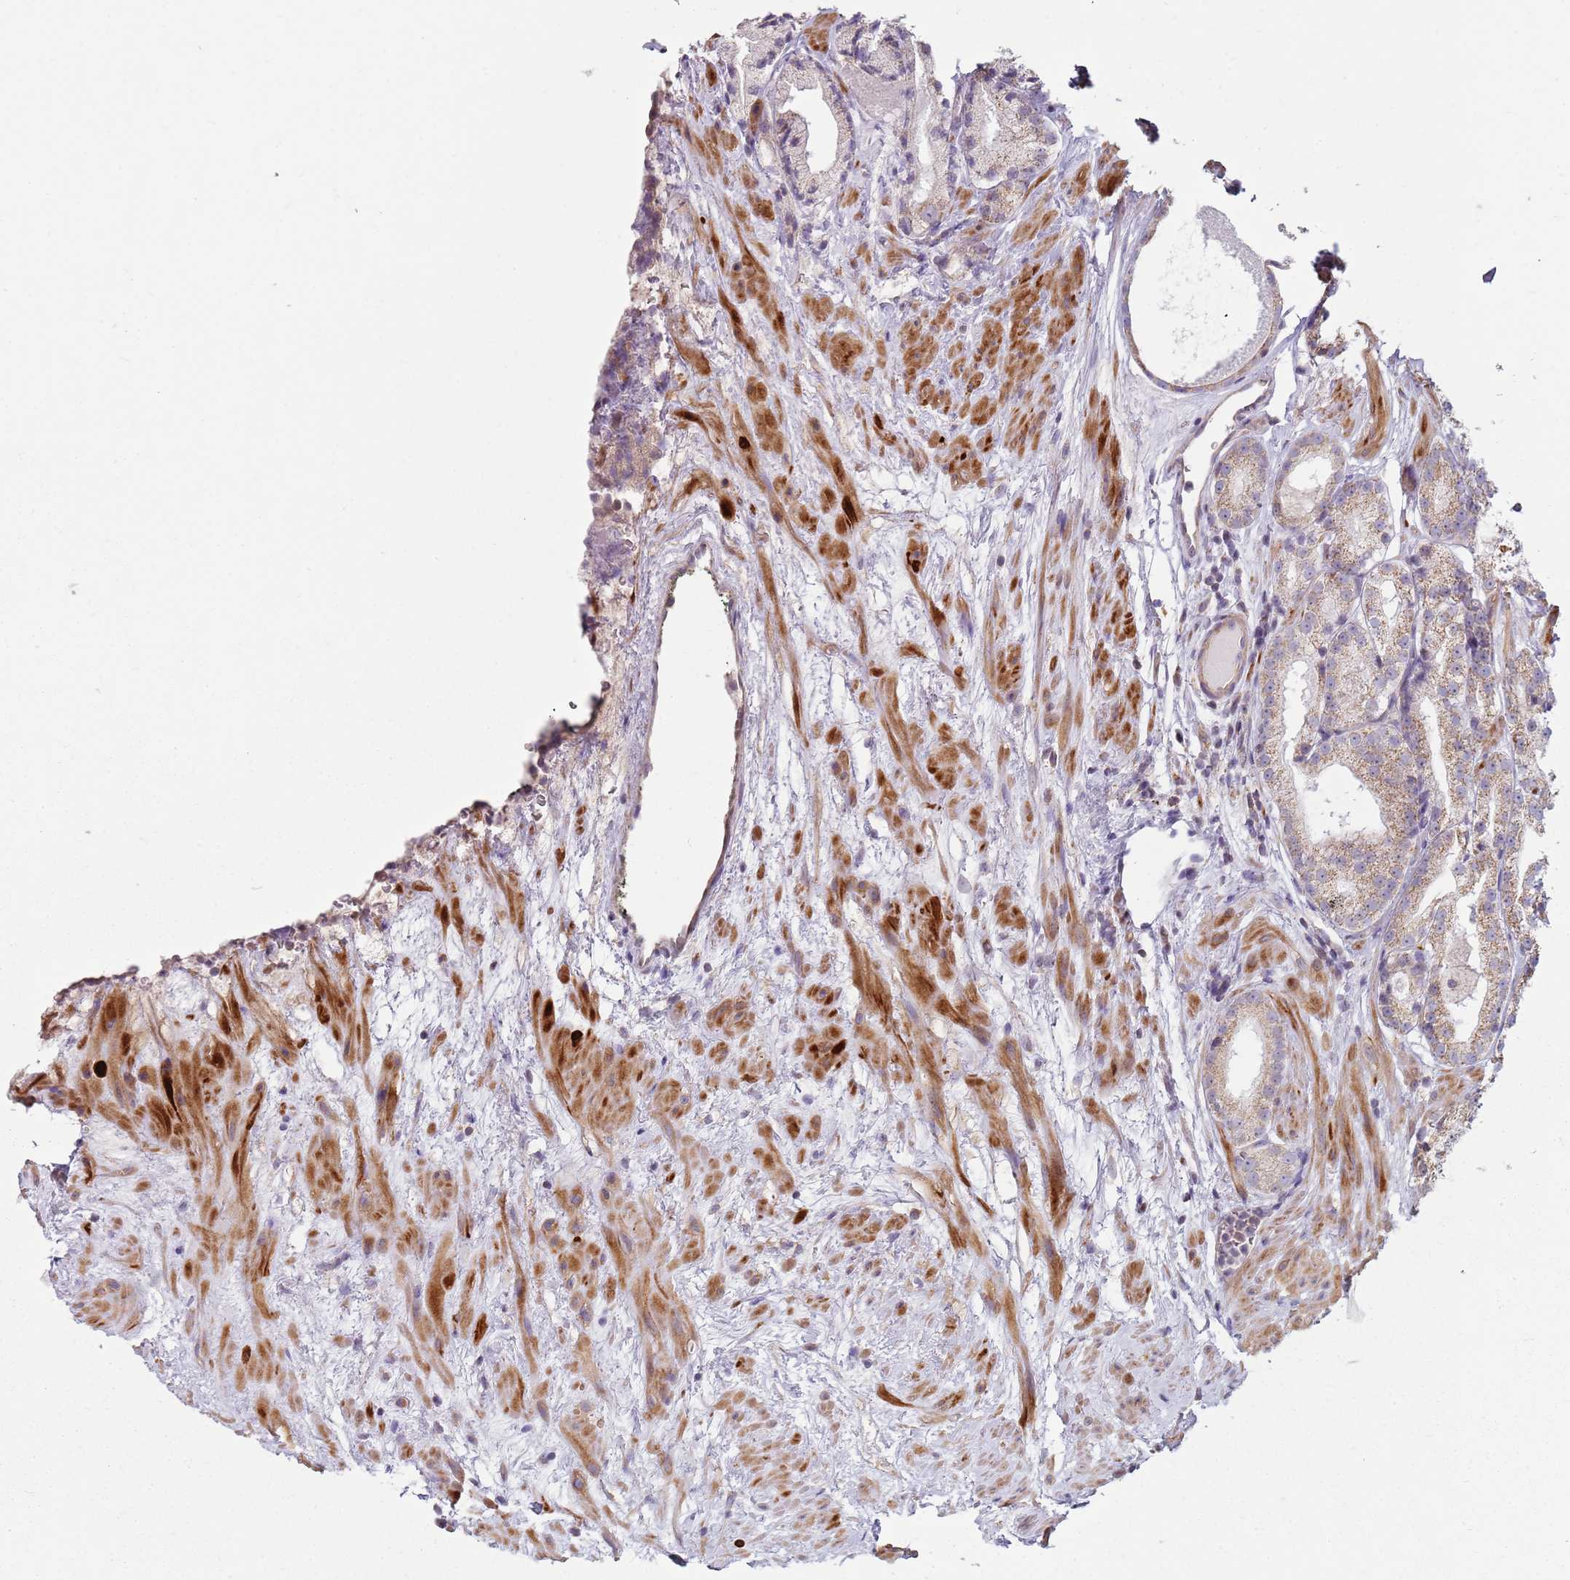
{"staining": {"intensity": "weak", "quantity": "25%-75%", "location": "cytoplasmic/membranous"}, "tissue": "prostate cancer", "cell_type": "Tumor cells", "image_type": "cancer", "snomed": [{"axis": "morphology", "description": "Adenocarcinoma, Low grade"}, {"axis": "topography", "description": "Prostate"}], "caption": "Tumor cells display weak cytoplasmic/membranous expression in approximately 25%-75% of cells in low-grade adenocarcinoma (prostate).", "gene": "GAS8", "patient": {"sex": "male", "age": 68}}